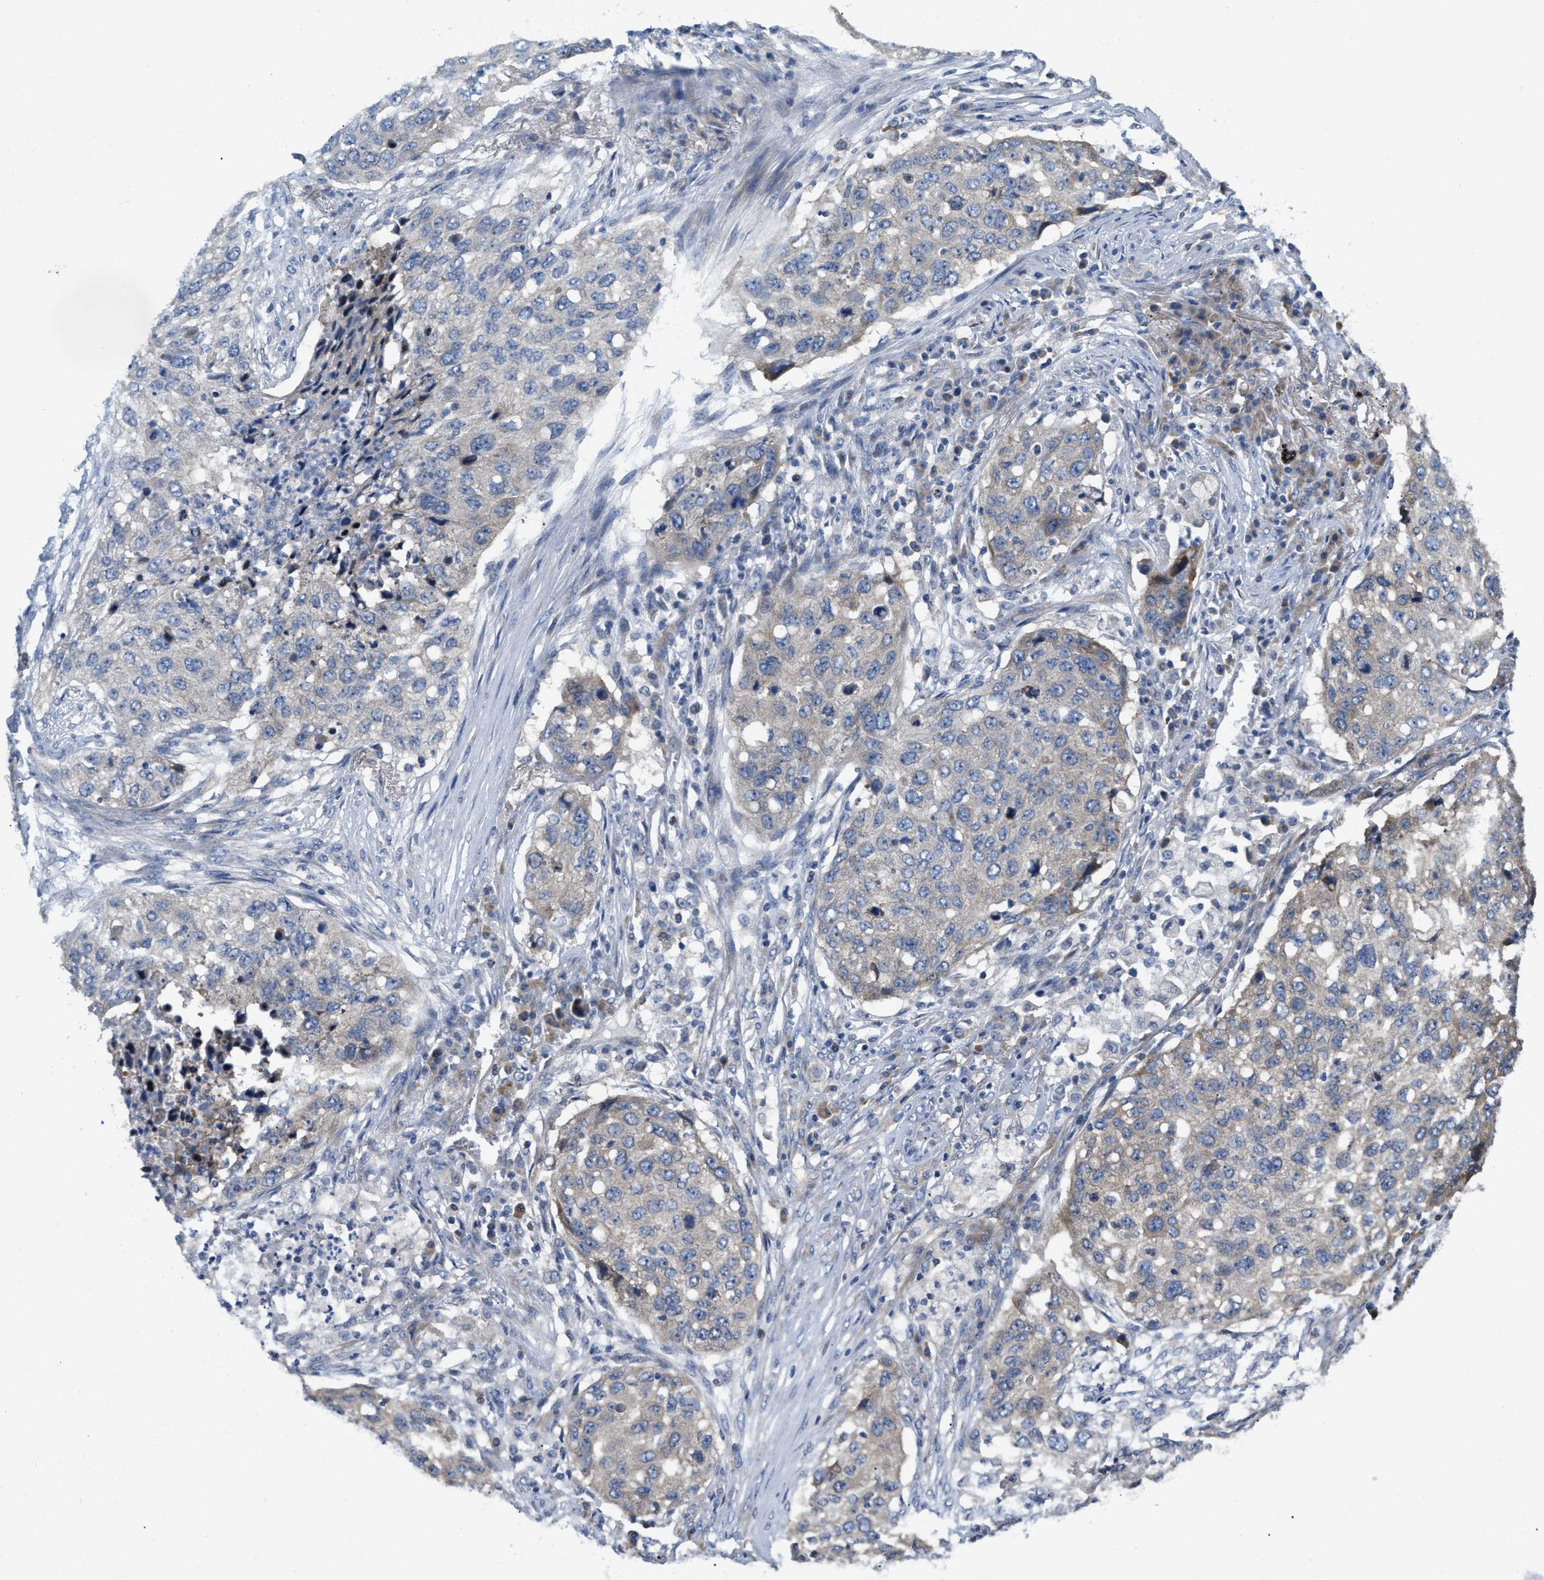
{"staining": {"intensity": "weak", "quantity": "25%-75%", "location": "cytoplasmic/membranous"}, "tissue": "lung cancer", "cell_type": "Tumor cells", "image_type": "cancer", "snomed": [{"axis": "morphology", "description": "Squamous cell carcinoma, NOS"}, {"axis": "topography", "description": "Lung"}], "caption": "Squamous cell carcinoma (lung) stained for a protein (brown) reveals weak cytoplasmic/membranous positive staining in about 25%-75% of tumor cells.", "gene": "DHX58", "patient": {"sex": "female", "age": 63}}